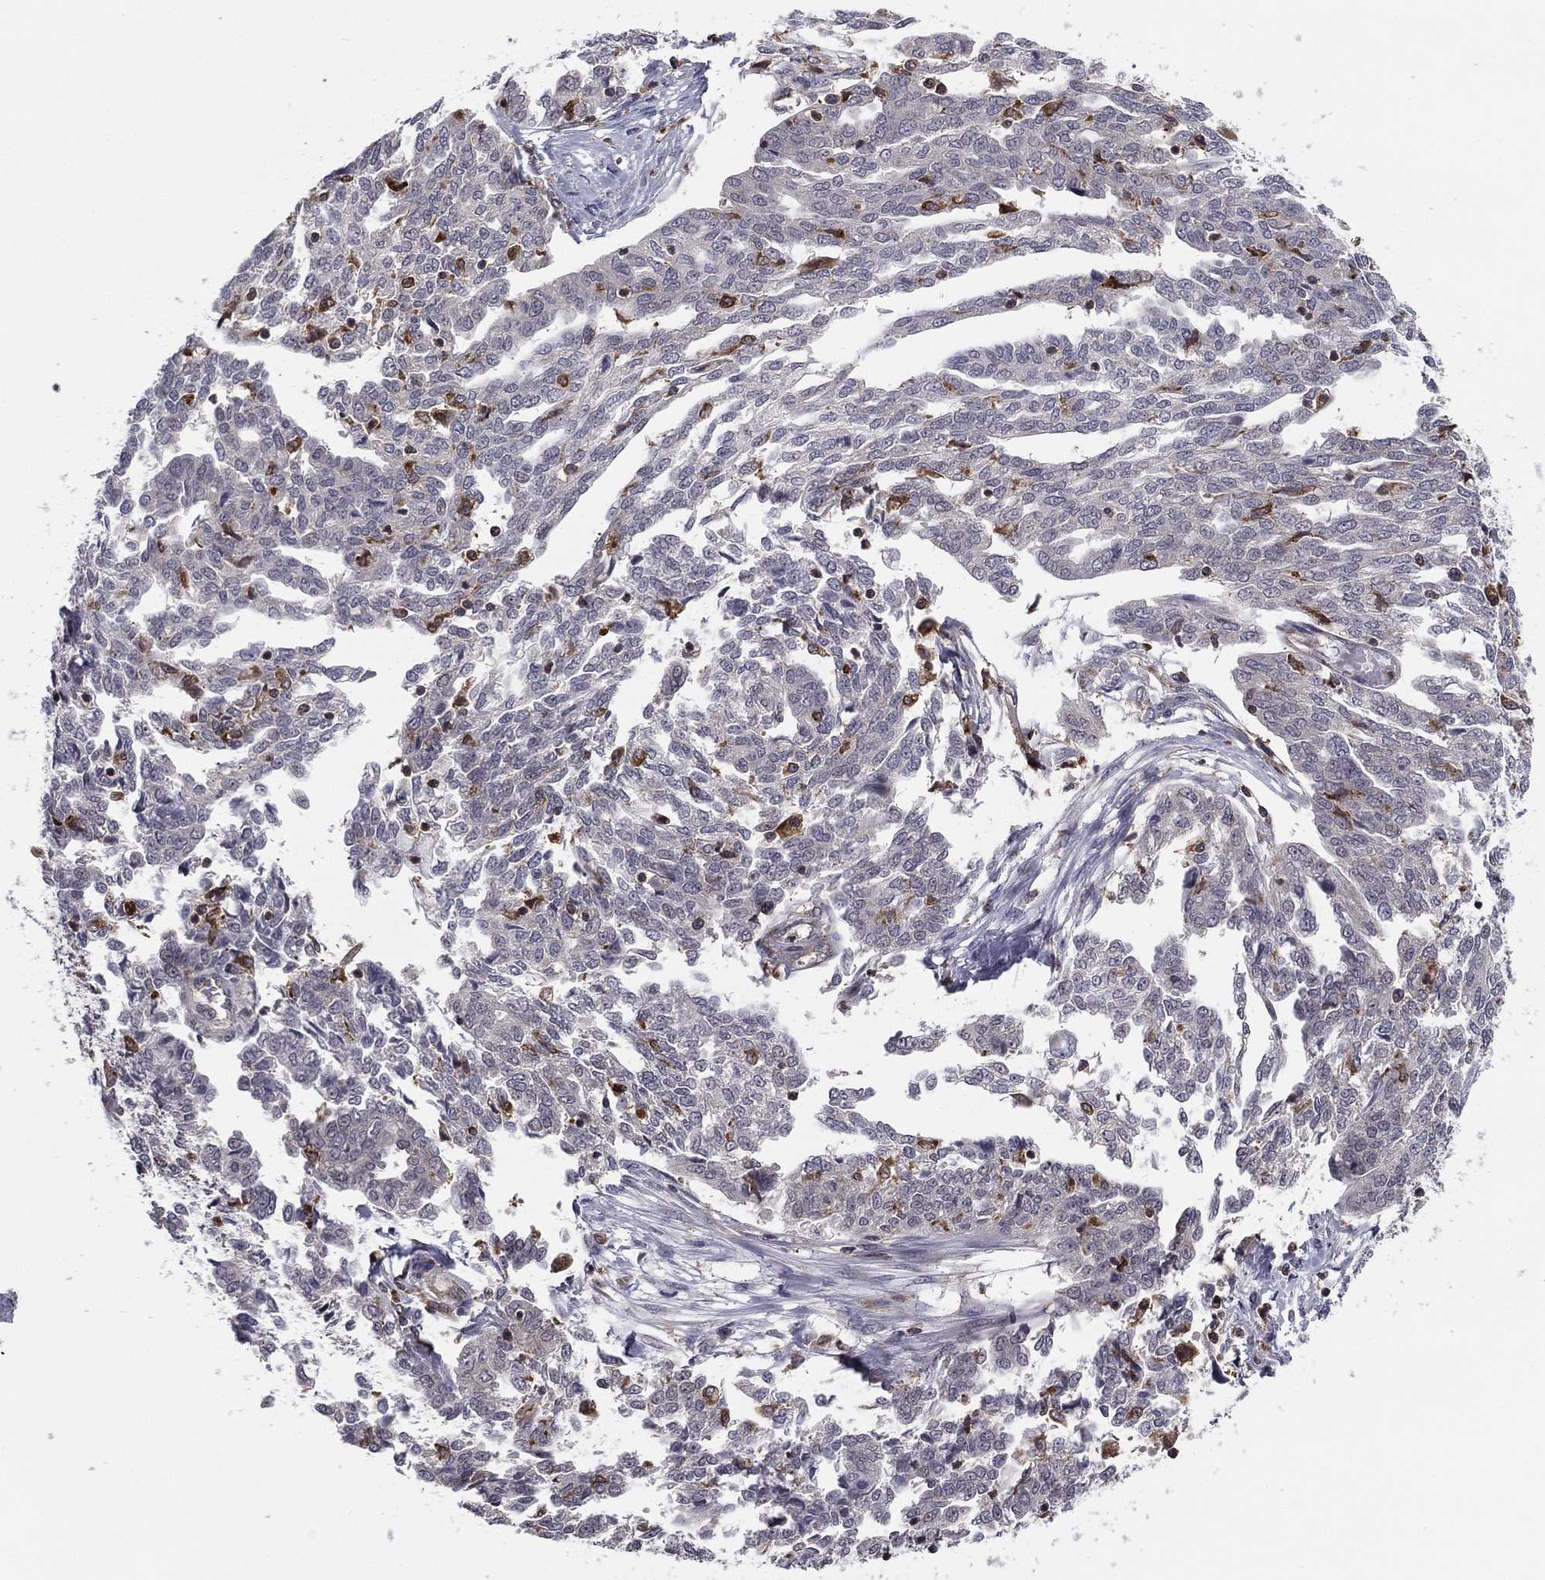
{"staining": {"intensity": "negative", "quantity": "none", "location": "none"}, "tissue": "ovarian cancer", "cell_type": "Tumor cells", "image_type": "cancer", "snomed": [{"axis": "morphology", "description": "Cystadenocarcinoma, serous, NOS"}, {"axis": "topography", "description": "Ovary"}], "caption": "This is an immunohistochemistry micrograph of human ovarian serous cystadenocarcinoma. There is no staining in tumor cells.", "gene": "PLCB2", "patient": {"sex": "female", "age": 67}}